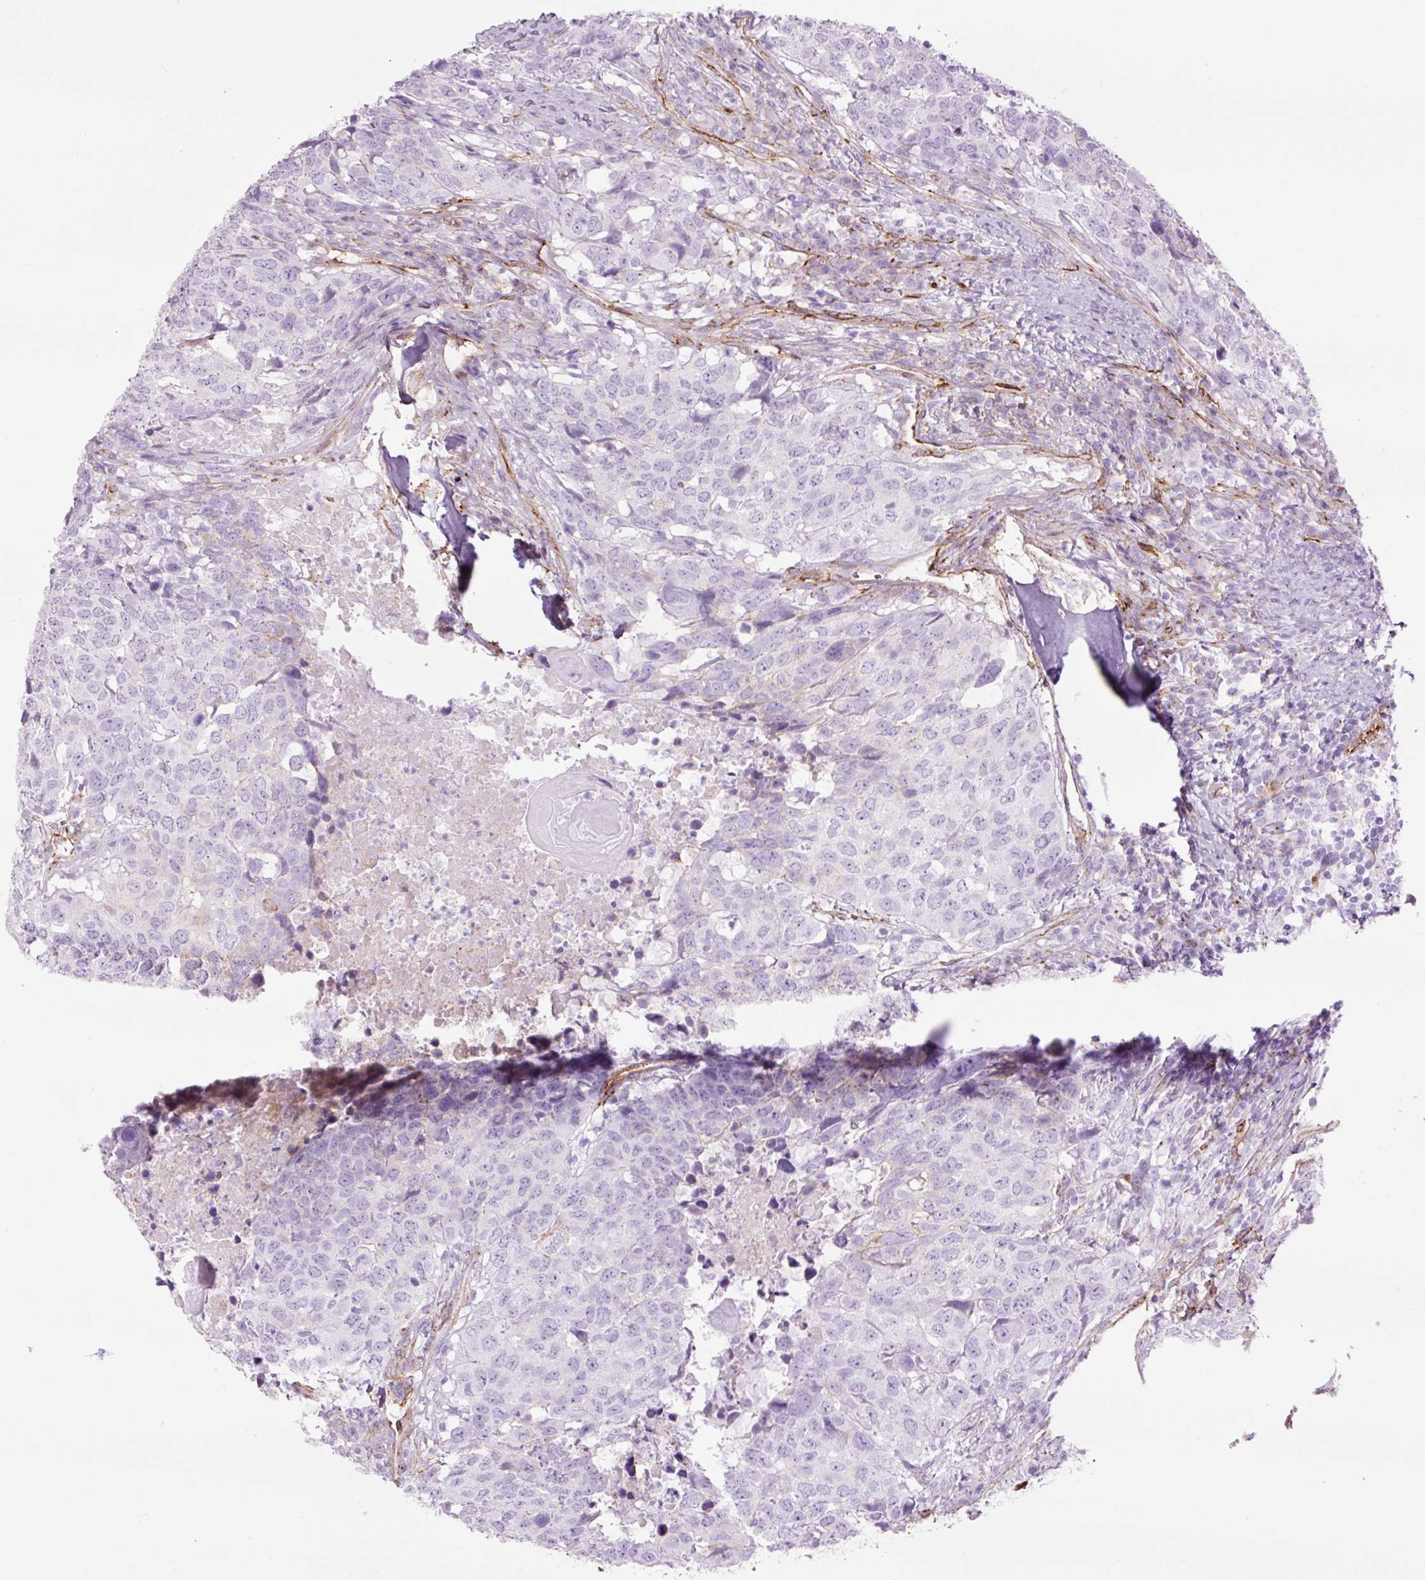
{"staining": {"intensity": "negative", "quantity": "none", "location": "none"}, "tissue": "head and neck cancer", "cell_type": "Tumor cells", "image_type": "cancer", "snomed": [{"axis": "morphology", "description": "Normal tissue, NOS"}, {"axis": "morphology", "description": "Squamous cell carcinoma, NOS"}, {"axis": "topography", "description": "Skeletal muscle"}, {"axis": "topography", "description": "Vascular tissue"}, {"axis": "topography", "description": "Peripheral nerve tissue"}, {"axis": "topography", "description": "Head-Neck"}], "caption": "Immunohistochemical staining of human head and neck squamous cell carcinoma displays no significant expression in tumor cells.", "gene": "CAV1", "patient": {"sex": "male", "age": 66}}